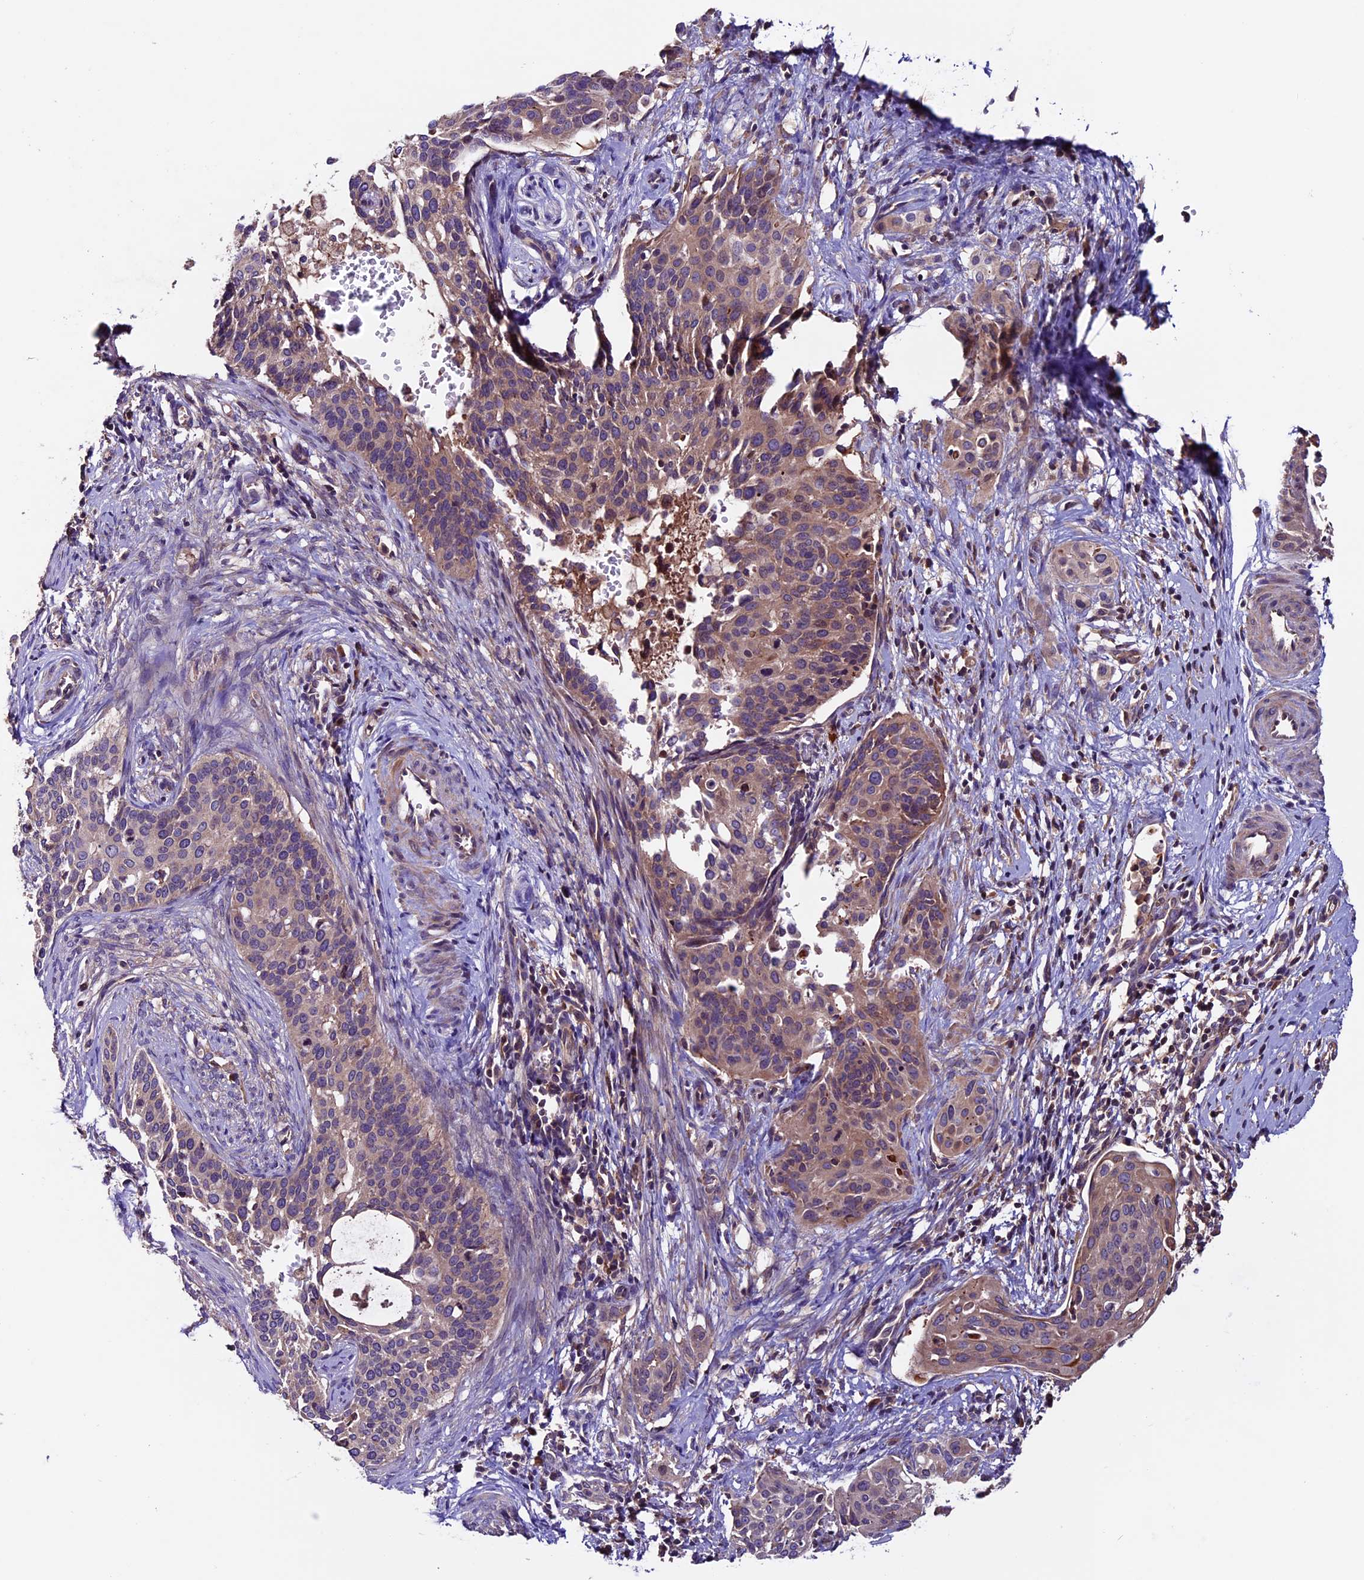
{"staining": {"intensity": "weak", "quantity": "25%-75%", "location": "cytoplasmic/membranous"}, "tissue": "cervical cancer", "cell_type": "Tumor cells", "image_type": "cancer", "snomed": [{"axis": "morphology", "description": "Squamous cell carcinoma, NOS"}, {"axis": "topography", "description": "Cervix"}], "caption": "Immunohistochemistry (IHC) image of neoplastic tissue: squamous cell carcinoma (cervical) stained using IHC reveals low levels of weak protein expression localized specifically in the cytoplasmic/membranous of tumor cells, appearing as a cytoplasmic/membranous brown color.", "gene": "ZNF598", "patient": {"sex": "female", "age": 44}}